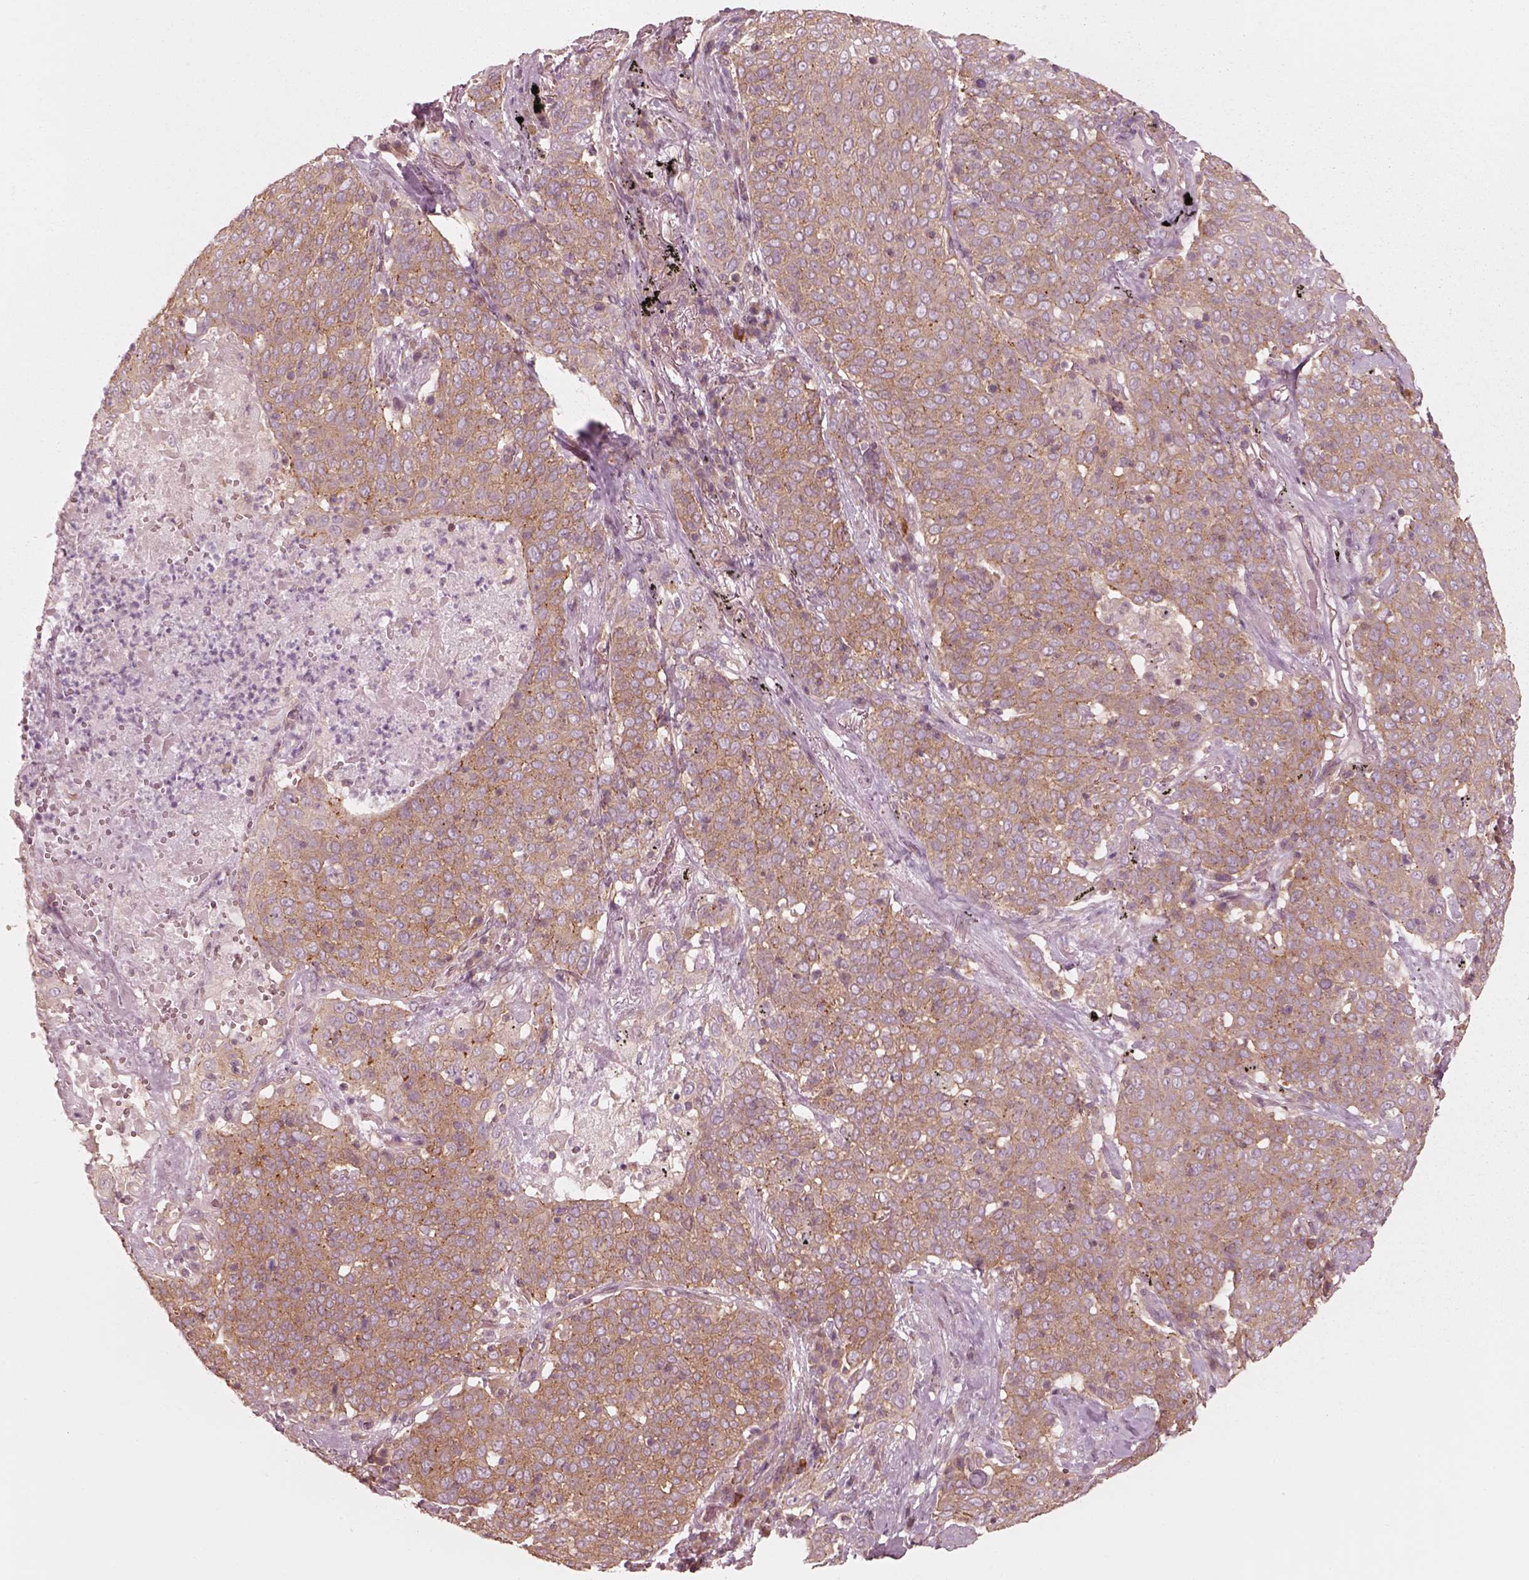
{"staining": {"intensity": "moderate", "quantity": ">75%", "location": "cytoplasmic/membranous"}, "tissue": "lung cancer", "cell_type": "Tumor cells", "image_type": "cancer", "snomed": [{"axis": "morphology", "description": "Squamous cell carcinoma, NOS"}, {"axis": "topography", "description": "Lung"}], "caption": "High-magnification brightfield microscopy of squamous cell carcinoma (lung) stained with DAB (brown) and counterstained with hematoxylin (blue). tumor cells exhibit moderate cytoplasmic/membranous positivity is seen in approximately>75% of cells. Using DAB (brown) and hematoxylin (blue) stains, captured at high magnification using brightfield microscopy.", "gene": "CNOT2", "patient": {"sex": "male", "age": 82}}